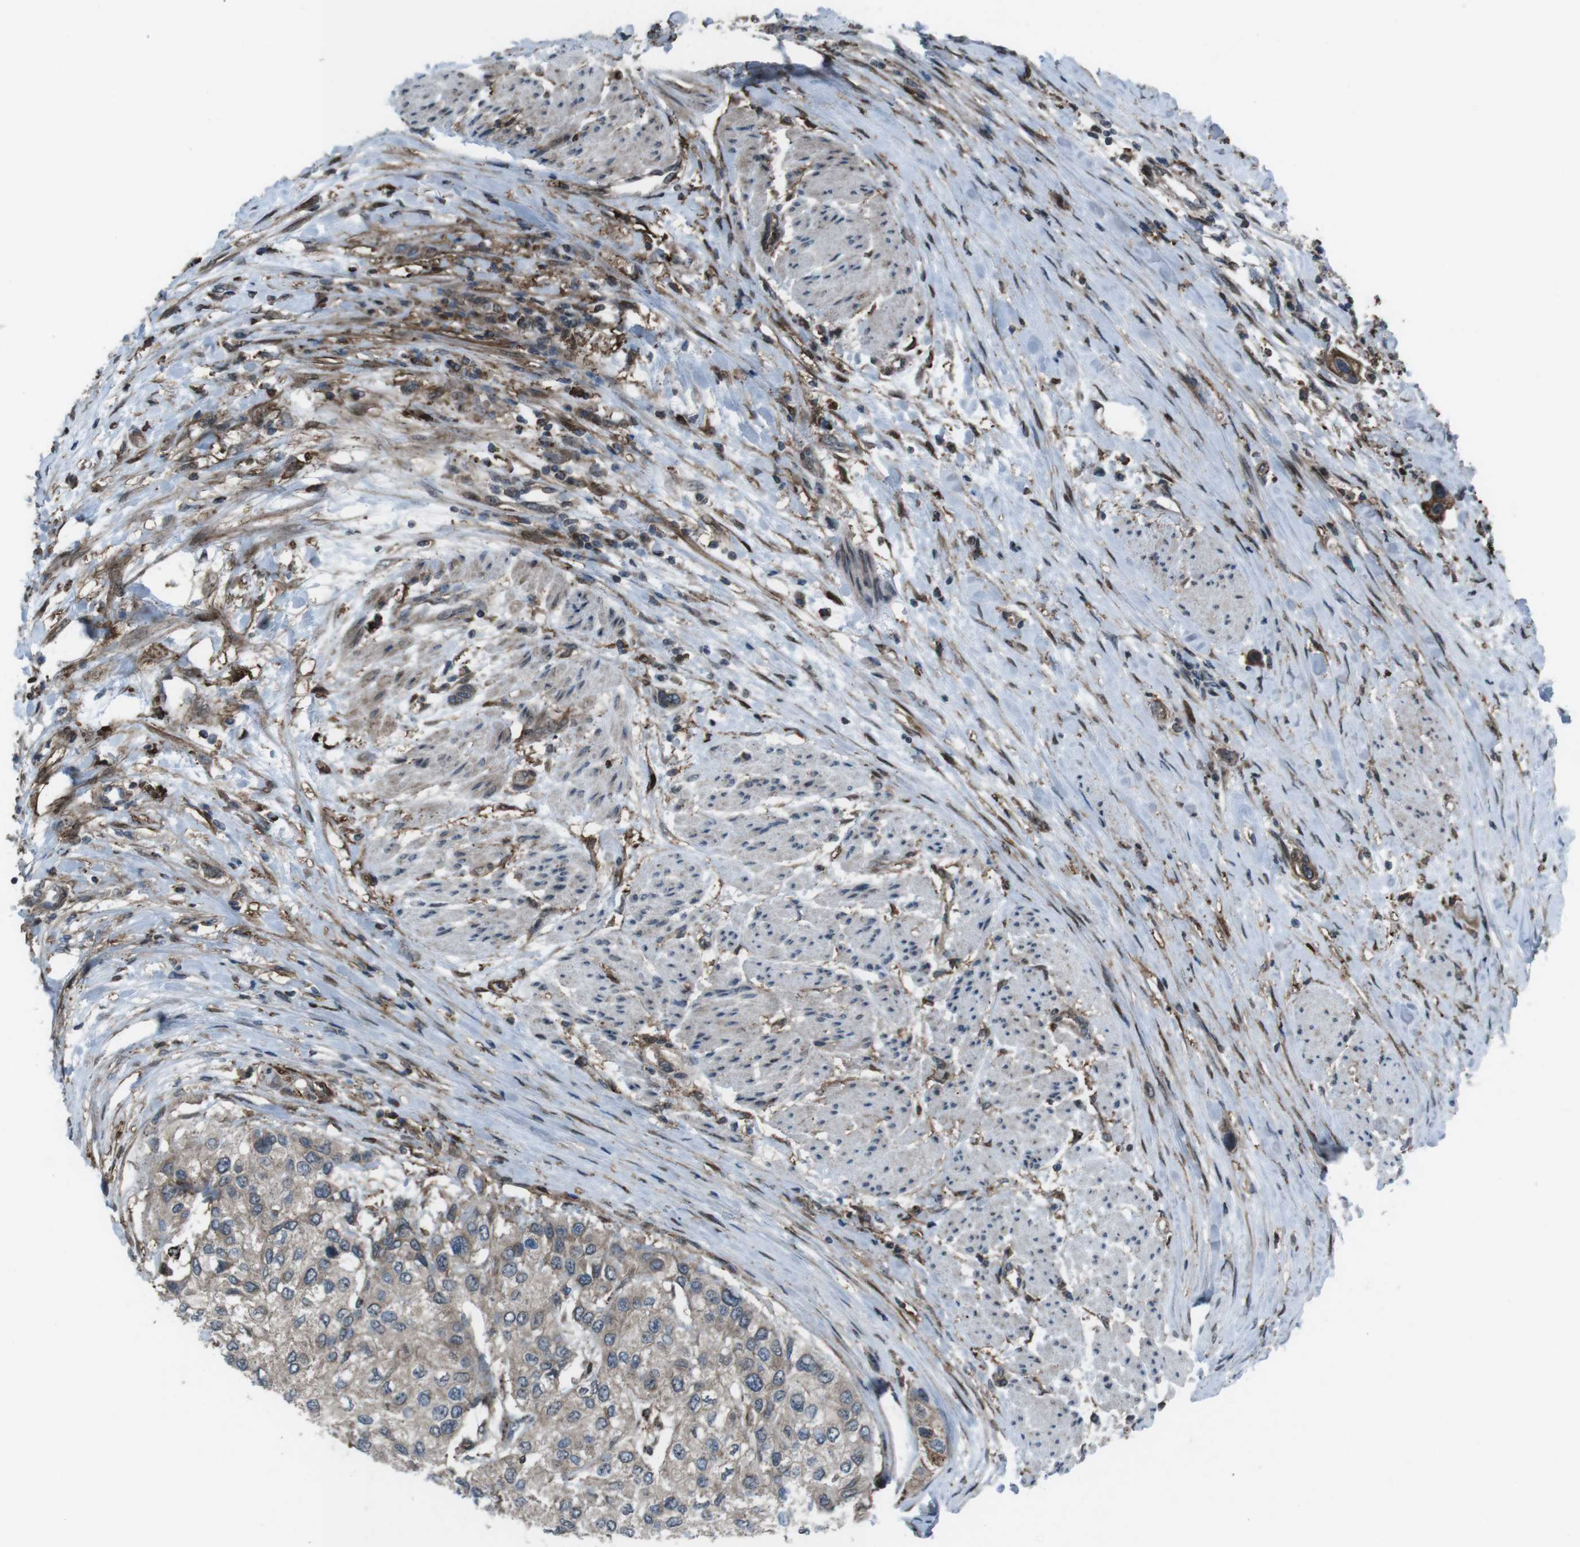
{"staining": {"intensity": "weak", "quantity": ">75%", "location": "cytoplasmic/membranous"}, "tissue": "urothelial cancer", "cell_type": "Tumor cells", "image_type": "cancer", "snomed": [{"axis": "morphology", "description": "Urothelial carcinoma, High grade"}, {"axis": "topography", "description": "Urinary bladder"}], "caption": "The histopathology image demonstrates a brown stain indicating the presence of a protein in the cytoplasmic/membranous of tumor cells in high-grade urothelial carcinoma.", "gene": "GDF10", "patient": {"sex": "female", "age": 56}}